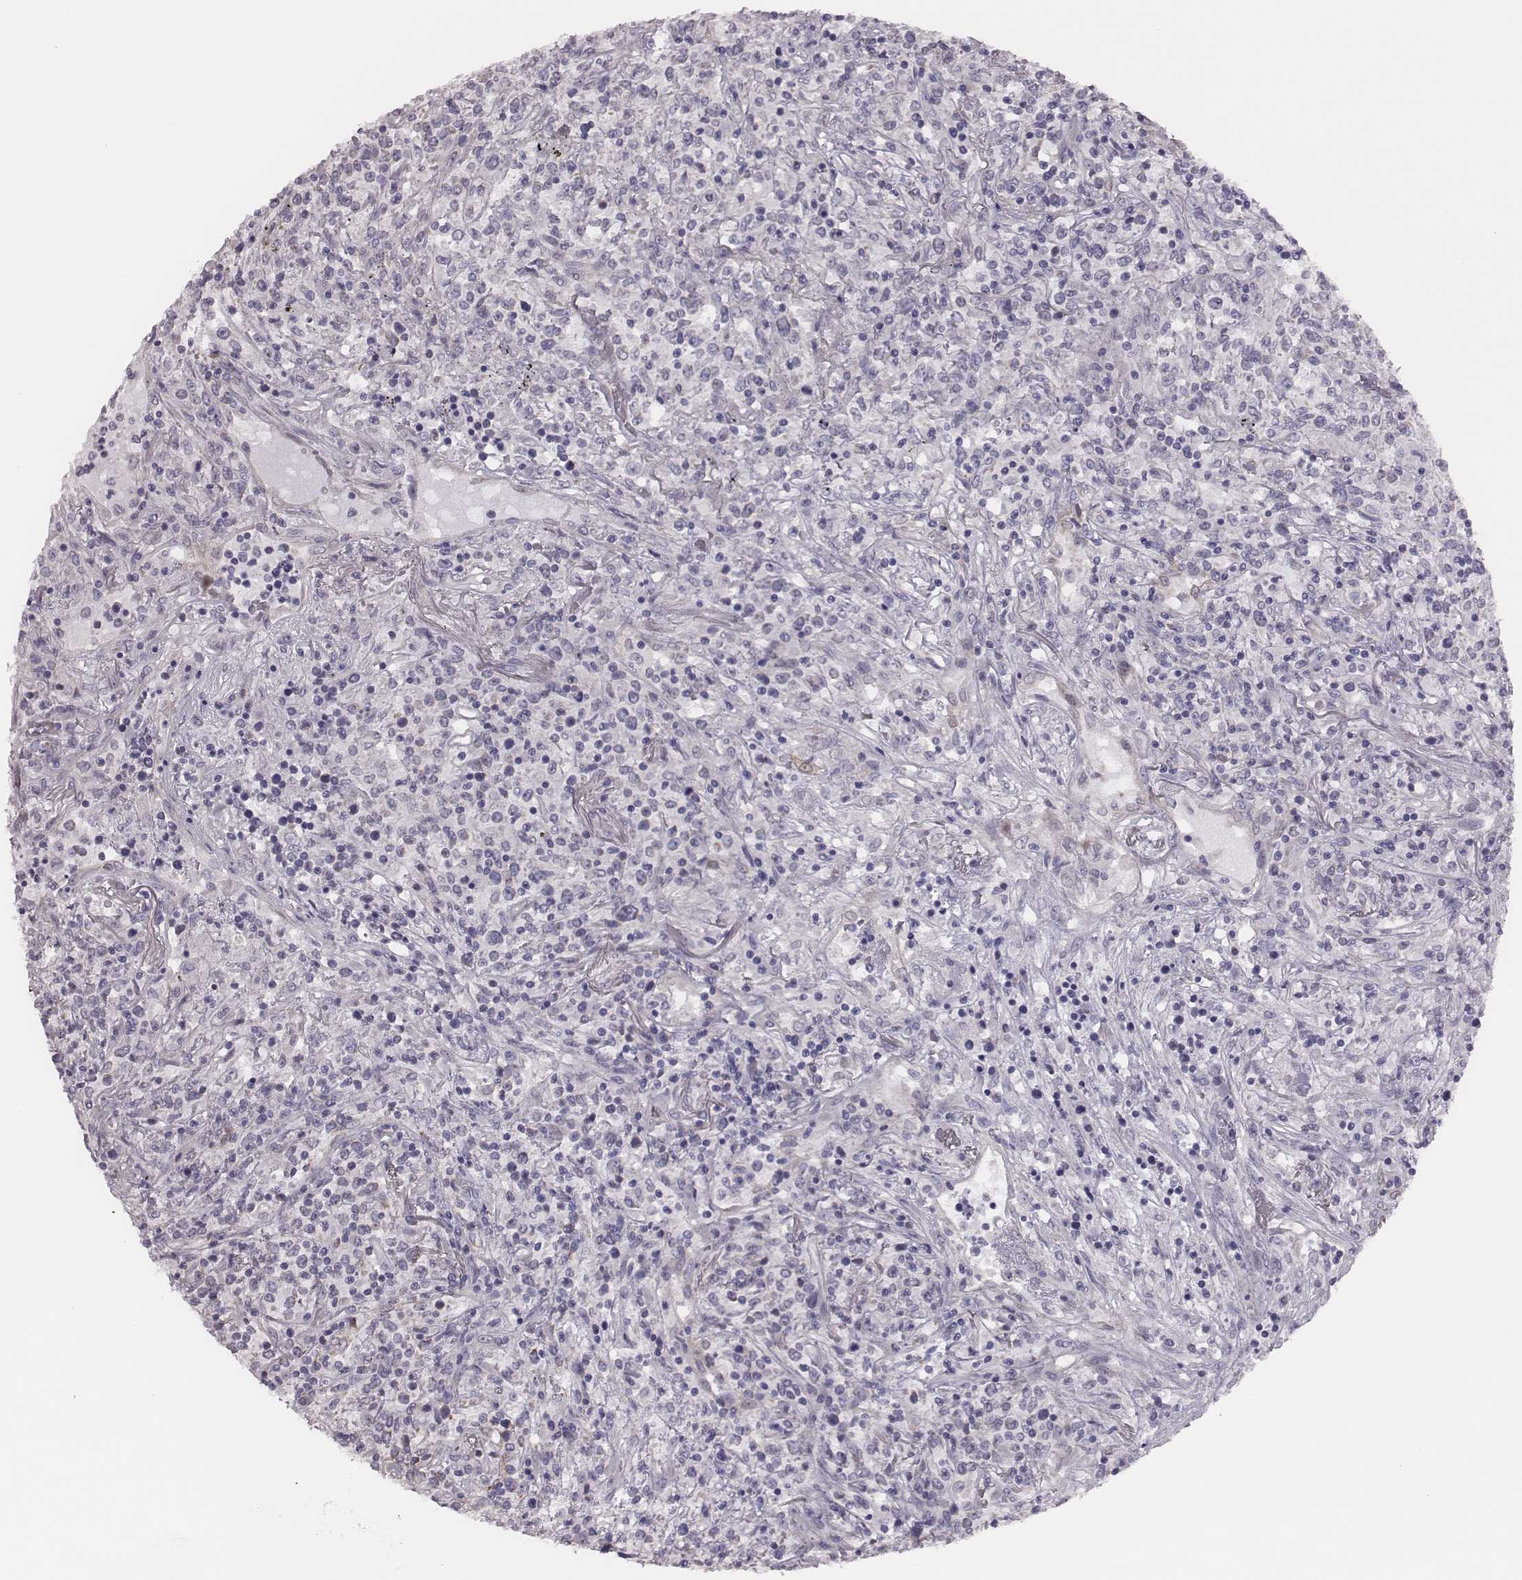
{"staining": {"intensity": "negative", "quantity": "none", "location": "none"}, "tissue": "lymphoma", "cell_type": "Tumor cells", "image_type": "cancer", "snomed": [{"axis": "morphology", "description": "Malignant lymphoma, non-Hodgkin's type, High grade"}, {"axis": "topography", "description": "Lung"}], "caption": "This is a histopathology image of IHC staining of high-grade malignant lymphoma, non-Hodgkin's type, which shows no staining in tumor cells.", "gene": "SCML2", "patient": {"sex": "male", "age": 79}}